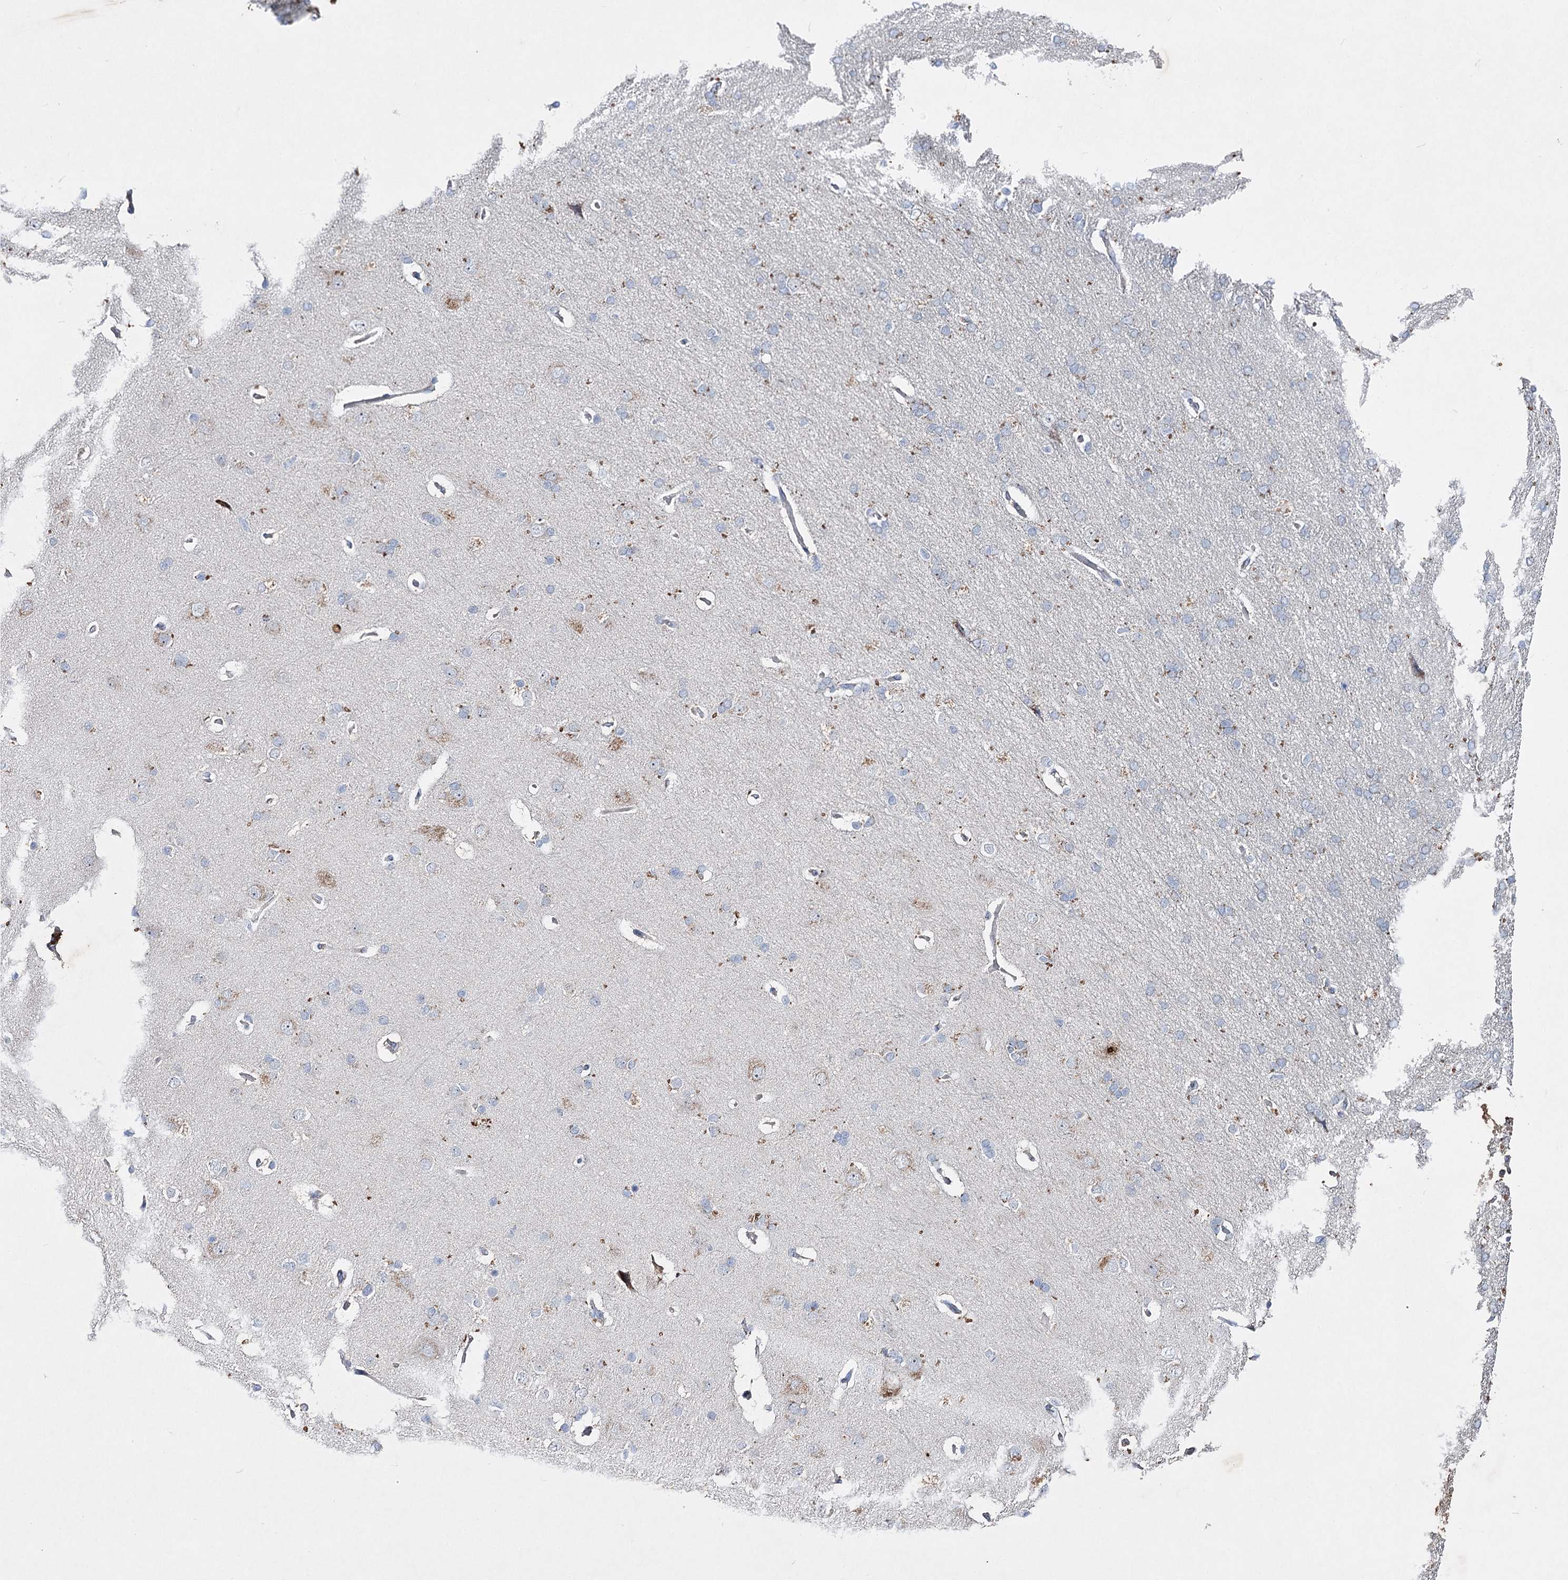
{"staining": {"intensity": "negative", "quantity": "none", "location": "none"}, "tissue": "cerebral cortex", "cell_type": "Endothelial cells", "image_type": "normal", "snomed": [{"axis": "morphology", "description": "Normal tissue, NOS"}, {"axis": "topography", "description": "Cerebral cortex"}], "caption": "This is a image of immunohistochemistry (IHC) staining of normal cerebral cortex, which shows no expression in endothelial cells.", "gene": "IL1RAP", "patient": {"sex": "male", "age": 62}}